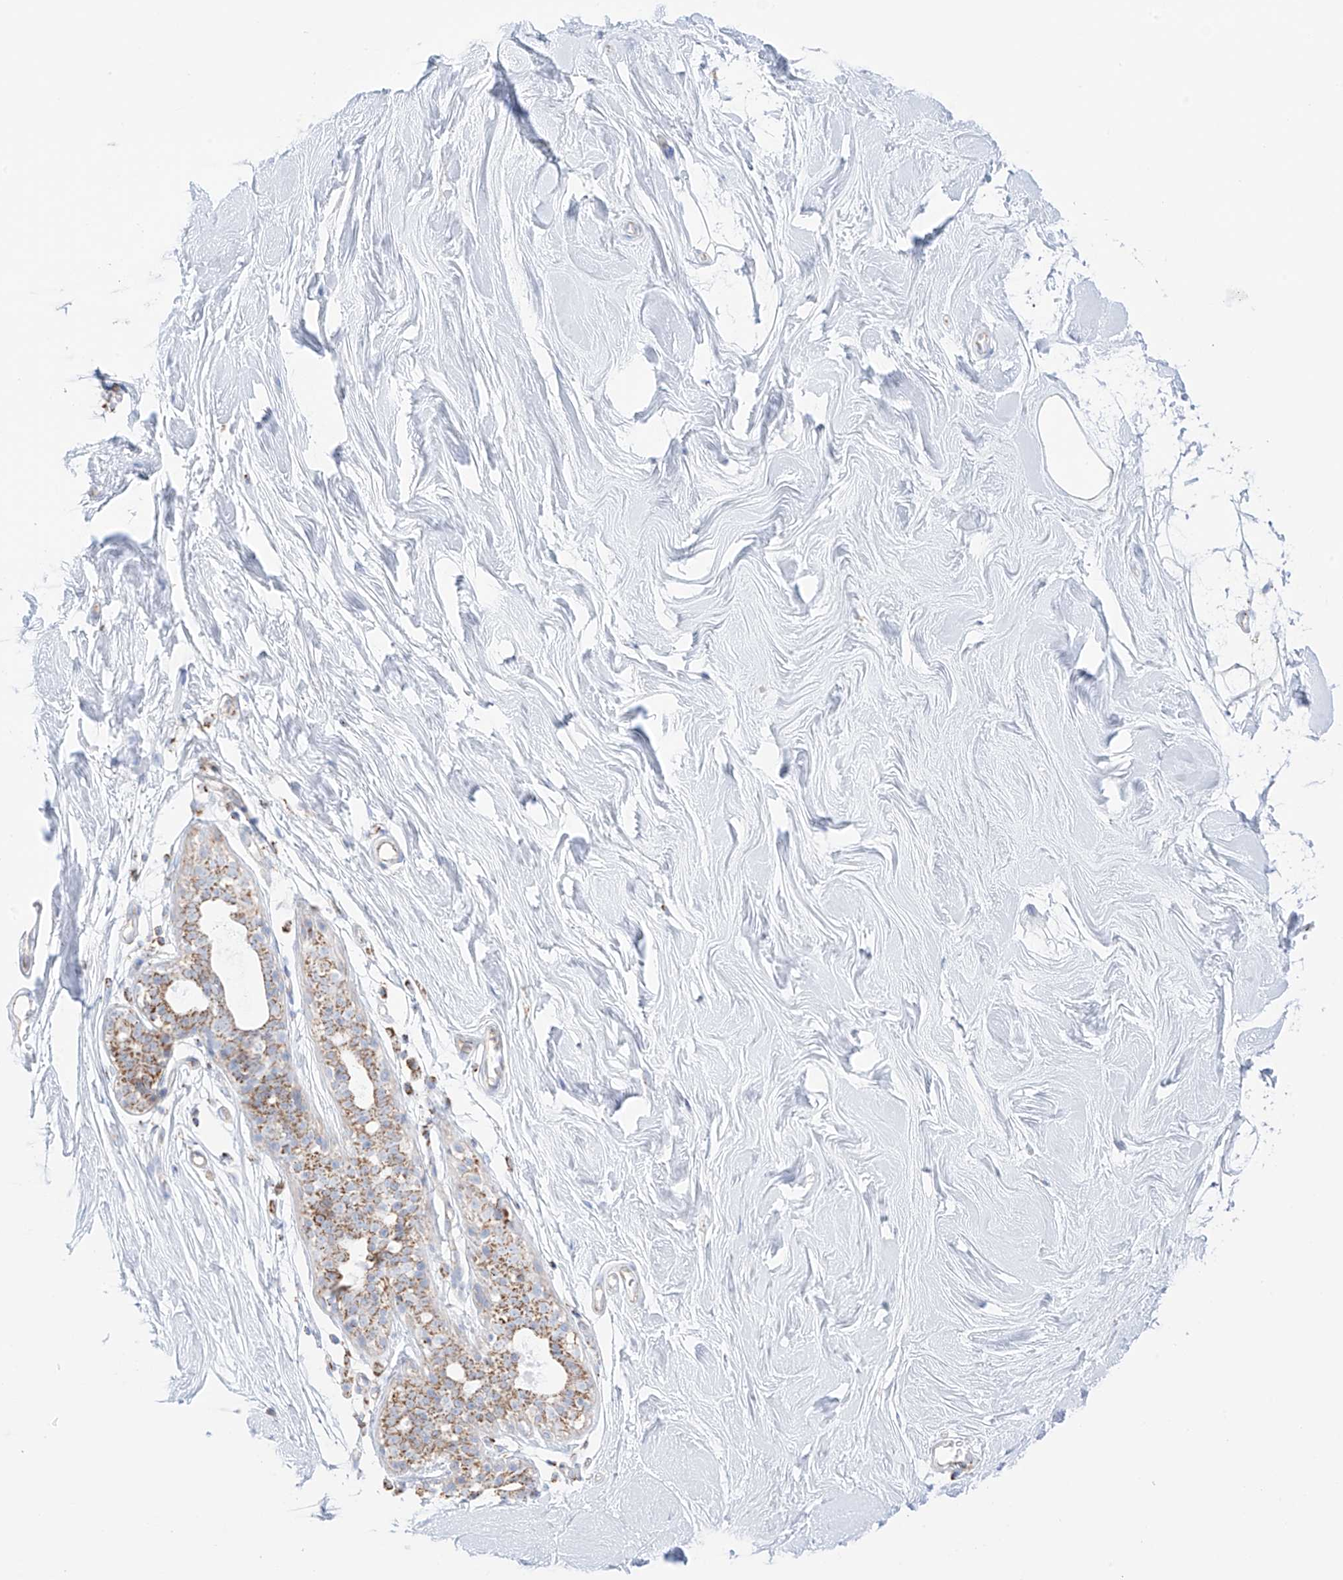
{"staining": {"intensity": "negative", "quantity": "none", "location": "none"}, "tissue": "breast", "cell_type": "Adipocytes", "image_type": "normal", "snomed": [{"axis": "morphology", "description": "Normal tissue, NOS"}, {"axis": "topography", "description": "Breast"}], "caption": "Immunohistochemical staining of unremarkable human breast demonstrates no significant staining in adipocytes.", "gene": "XKR3", "patient": {"sex": "female", "age": 26}}